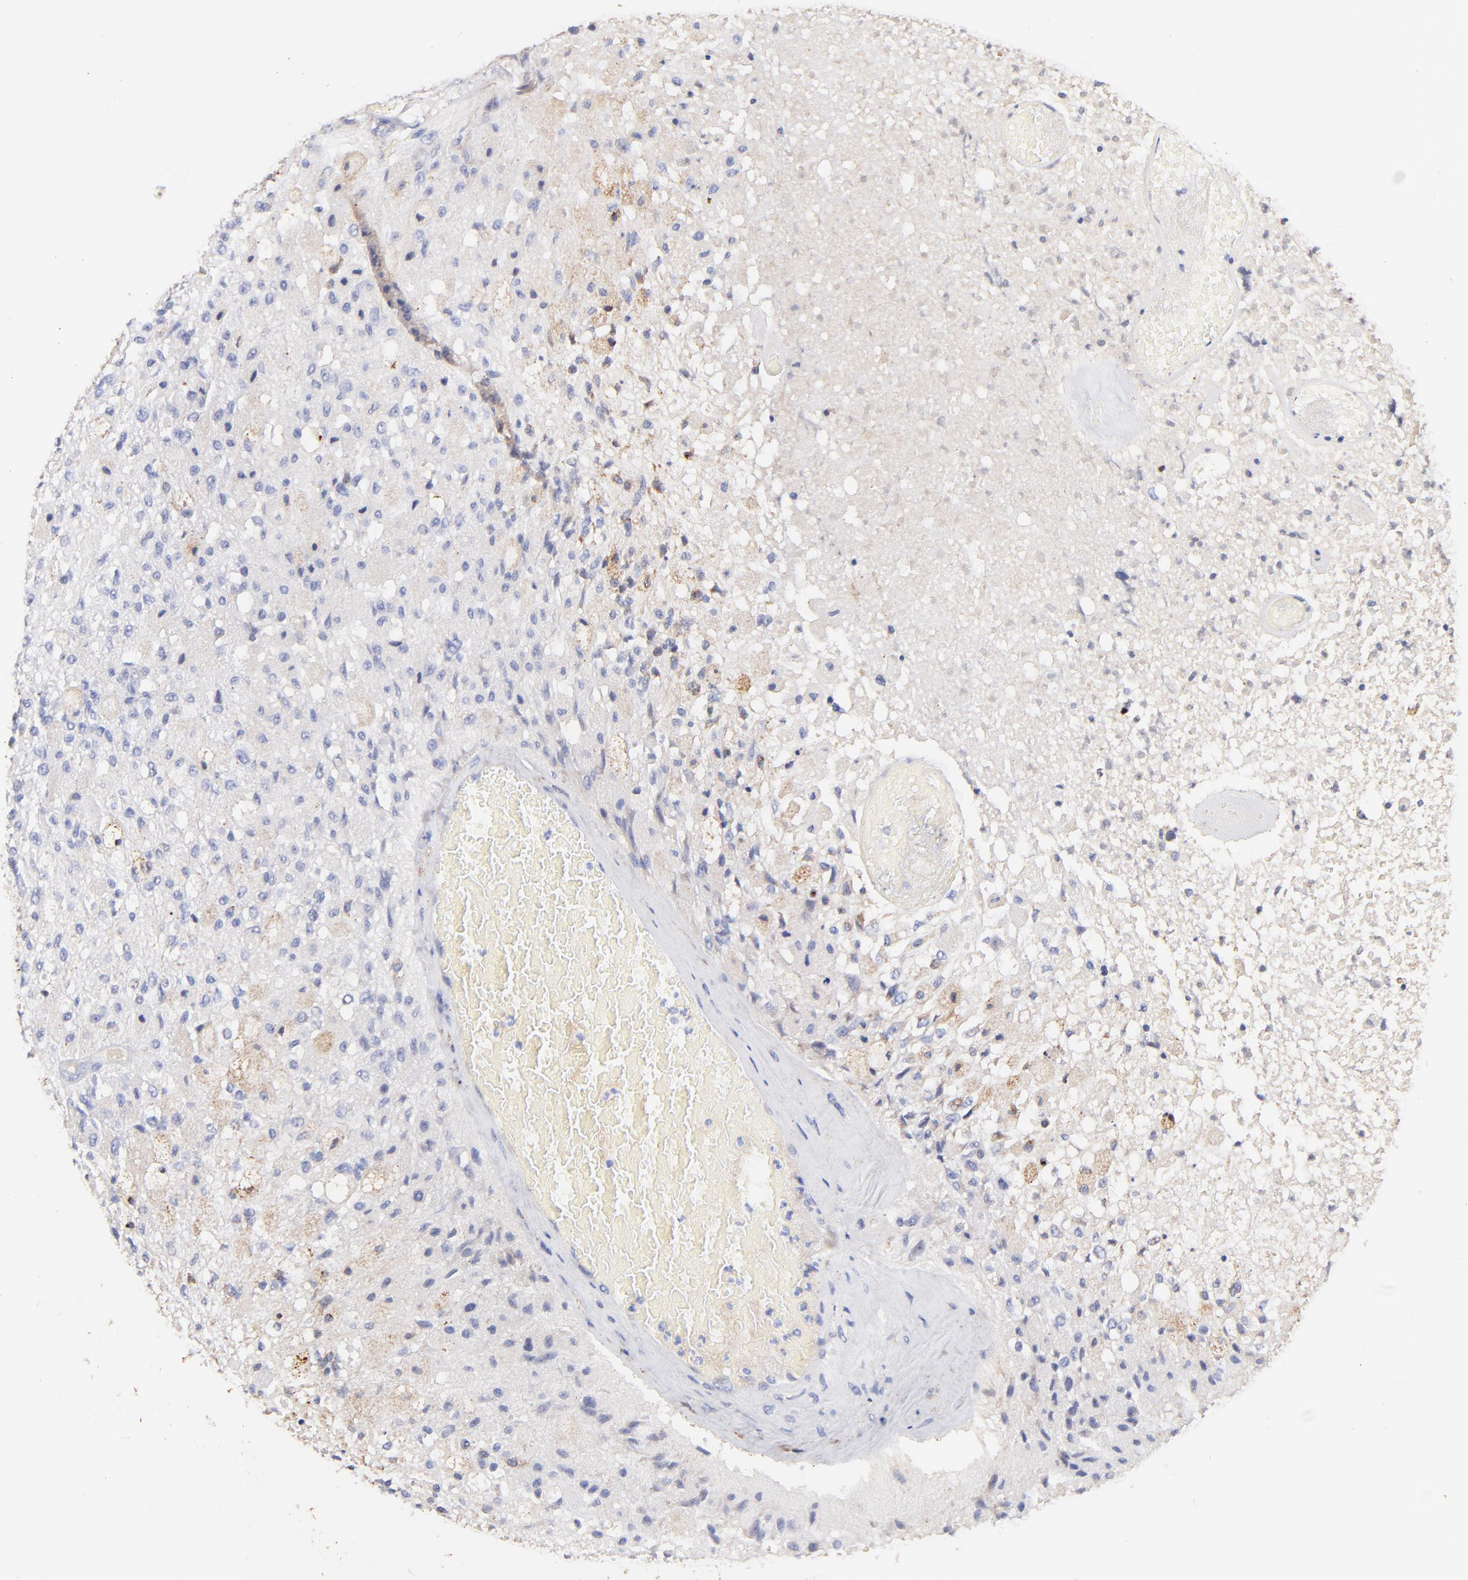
{"staining": {"intensity": "negative", "quantity": "none", "location": "none"}, "tissue": "glioma", "cell_type": "Tumor cells", "image_type": "cancer", "snomed": [{"axis": "morphology", "description": "Normal tissue, NOS"}, {"axis": "morphology", "description": "Glioma, malignant, High grade"}, {"axis": "topography", "description": "Cerebral cortex"}], "caption": "Protein analysis of glioma exhibits no significant positivity in tumor cells.", "gene": "IGLV7-43", "patient": {"sex": "male", "age": 77}}